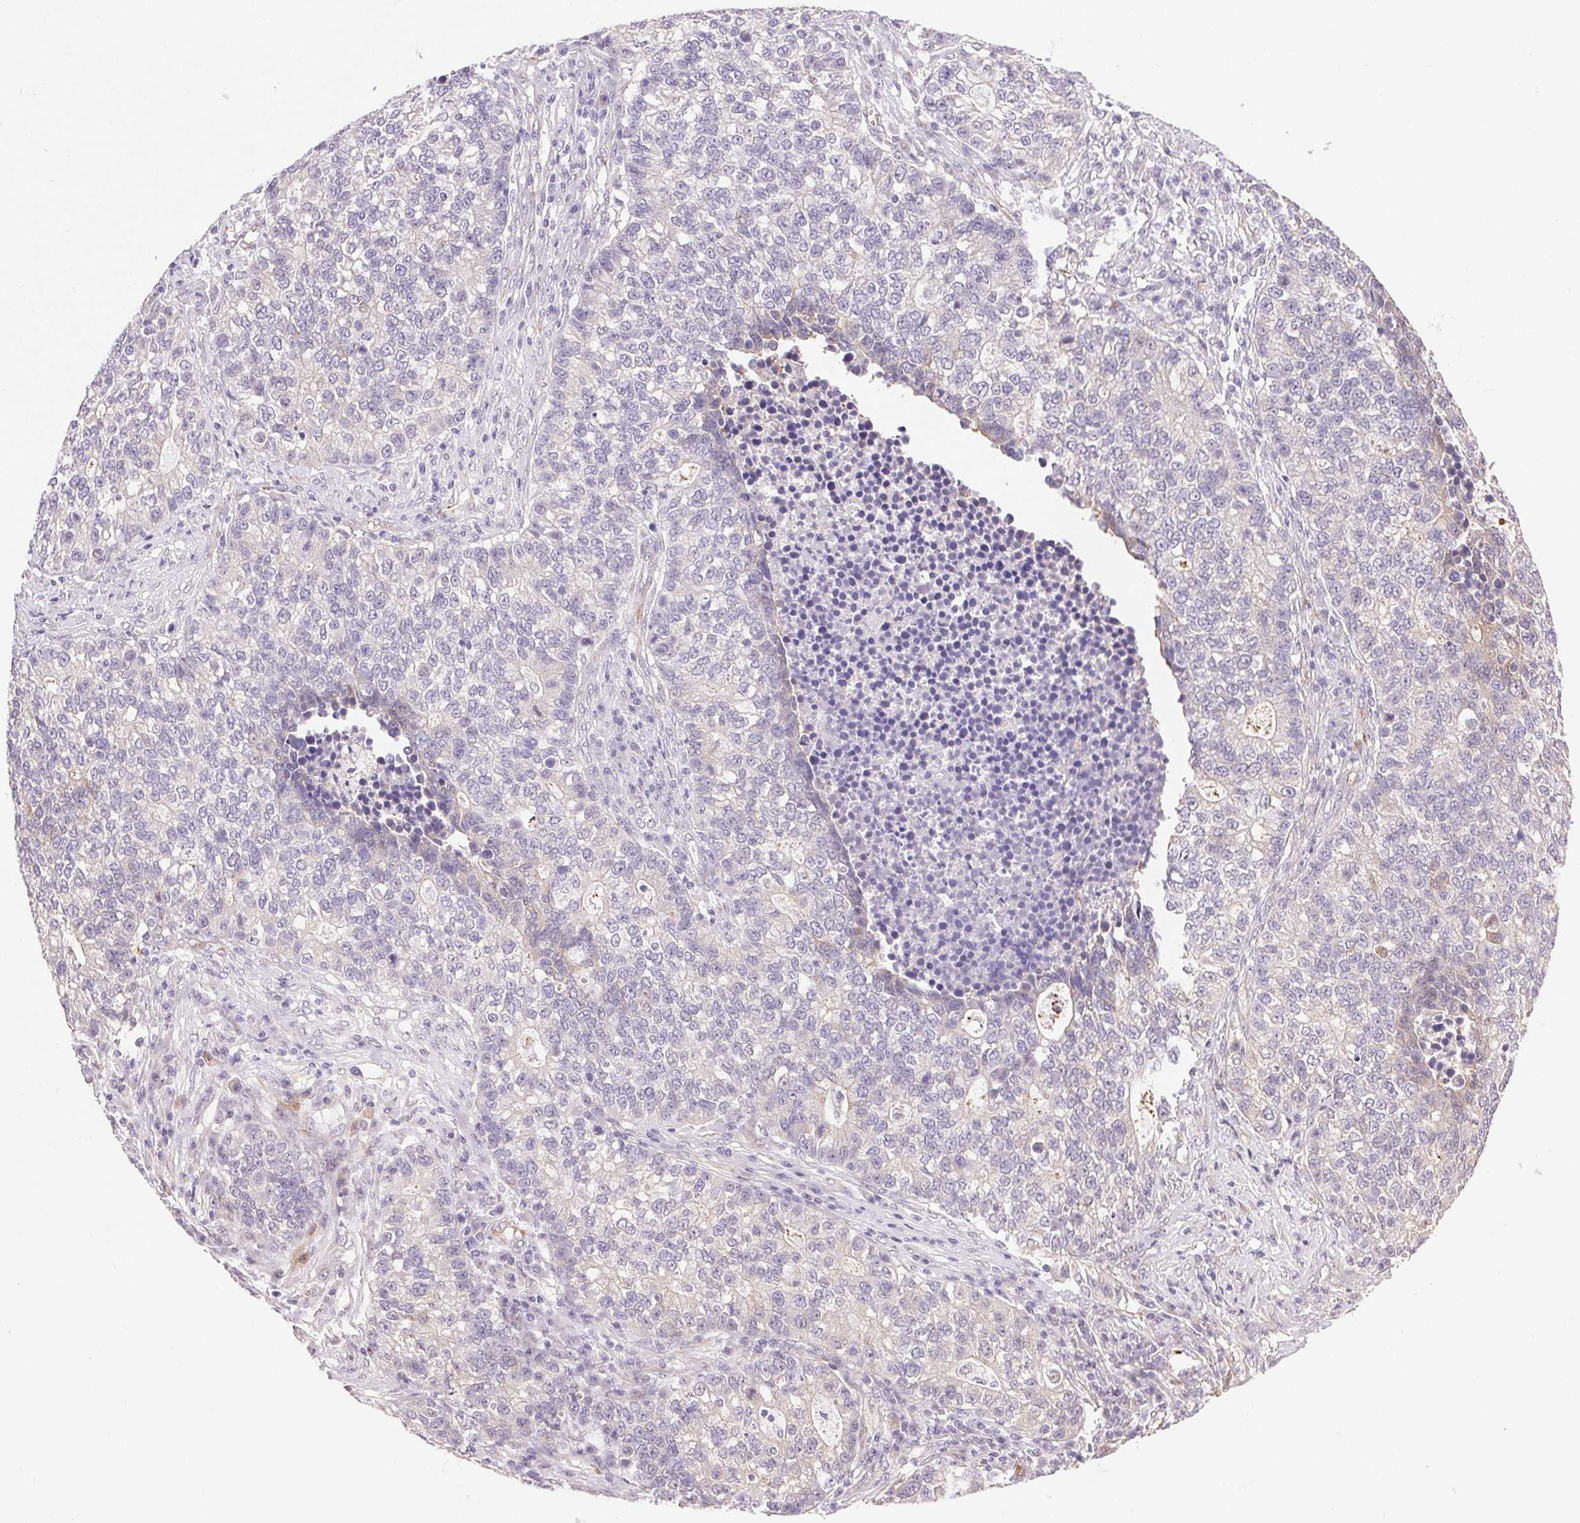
{"staining": {"intensity": "negative", "quantity": "none", "location": "none"}, "tissue": "lung cancer", "cell_type": "Tumor cells", "image_type": "cancer", "snomed": [{"axis": "morphology", "description": "Adenocarcinoma, NOS"}, {"axis": "topography", "description": "Lung"}], "caption": "Tumor cells are negative for protein expression in human lung adenocarcinoma.", "gene": "GYG2", "patient": {"sex": "male", "age": 57}}